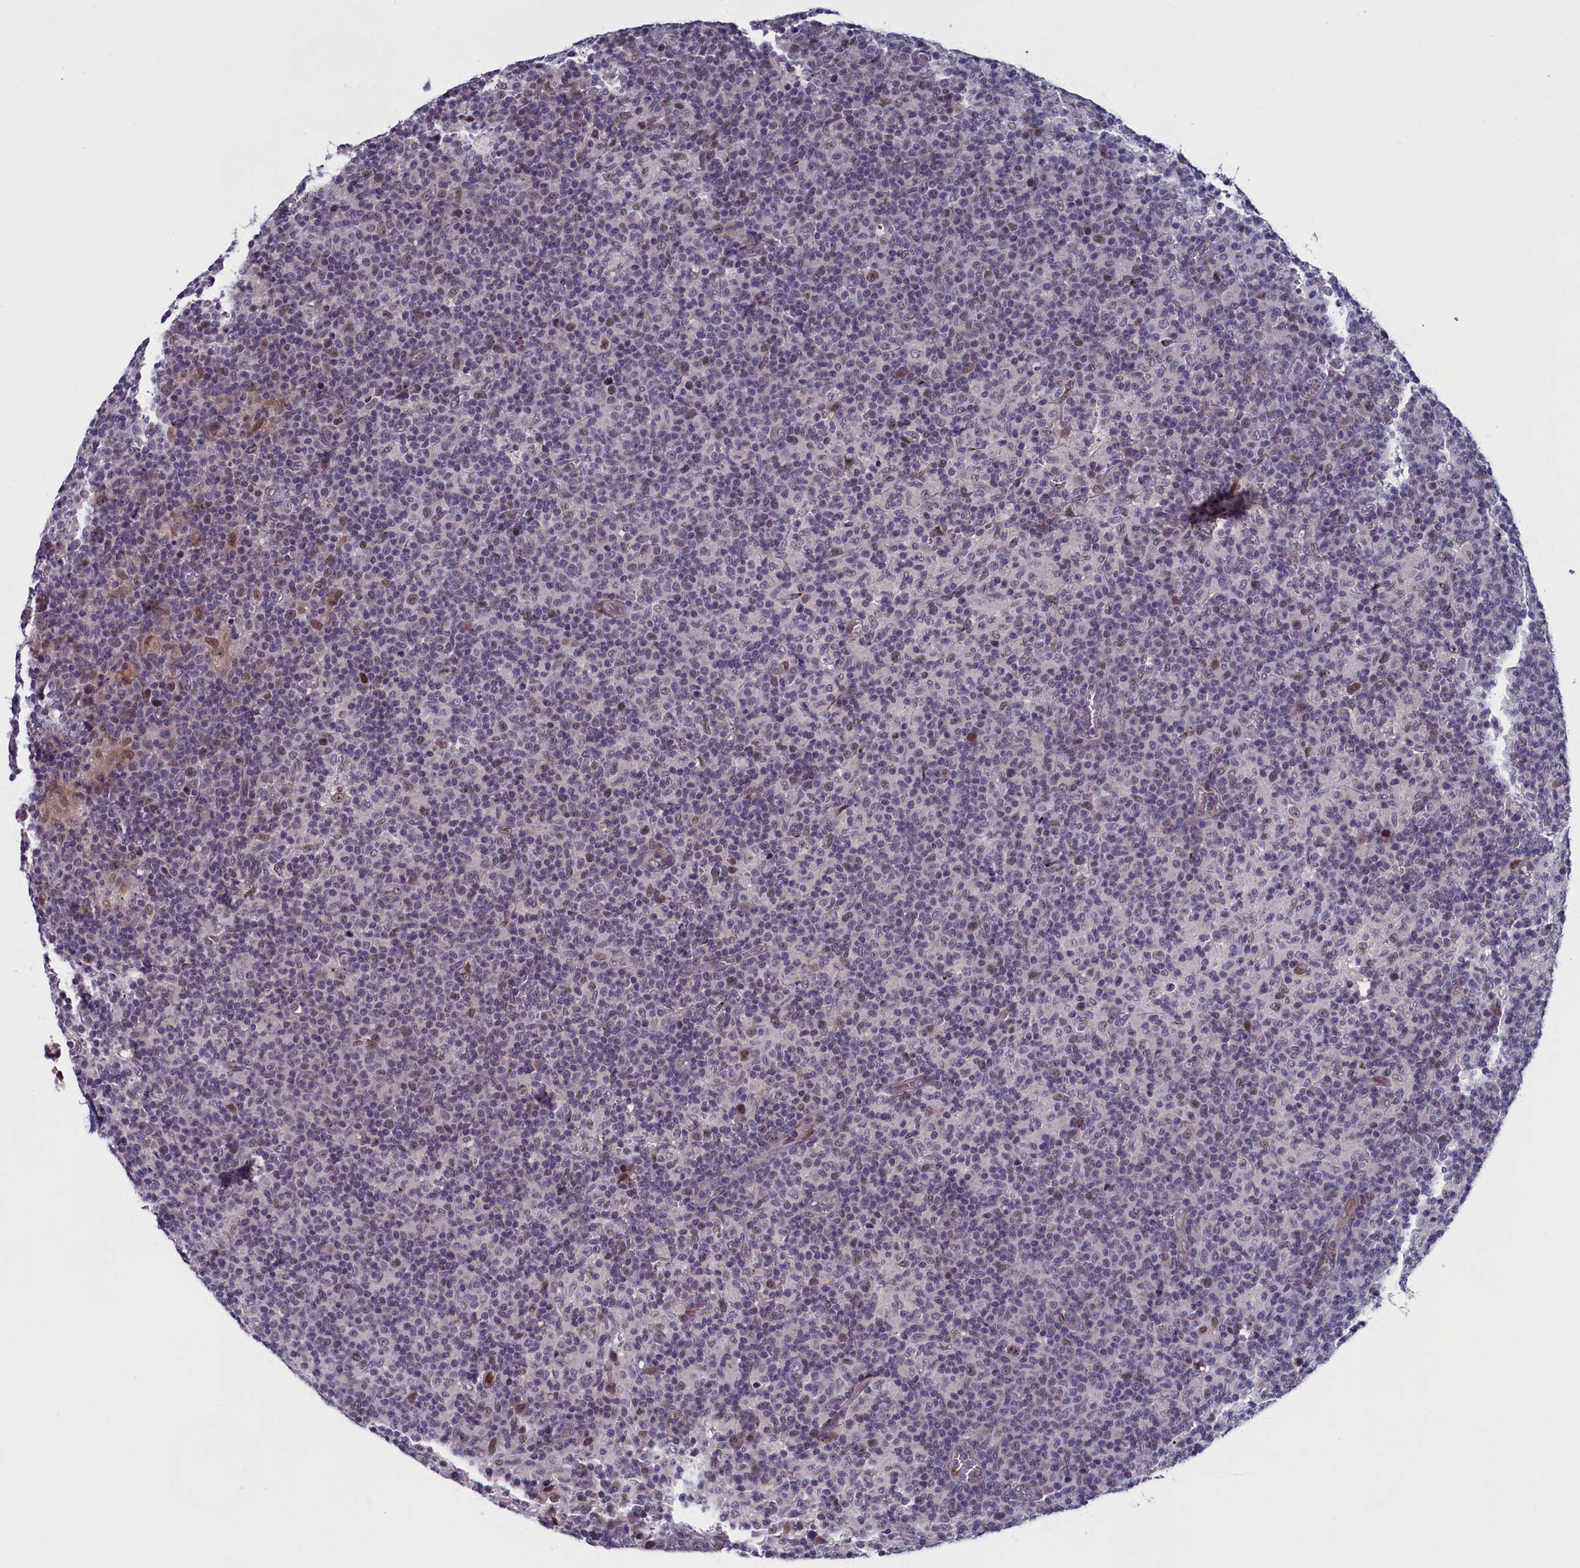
{"staining": {"intensity": "strong", "quantity": ">75%", "location": "nuclear"}, "tissue": "lymph node", "cell_type": "Germinal center cells", "image_type": "normal", "snomed": [{"axis": "morphology", "description": "Normal tissue, NOS"}, {"axis": "morphology", "description": "Inflammation, NOS"}, {"axis": "topography", "description": "Lymph node"}], "caption": "Human lymph node stained for a protein (brown) demonstrates strong nuclear positive expression in approximately >75% of germinal center cells.", "gene": "LIG1", "patient": {"sex": "male", "age": 55}}